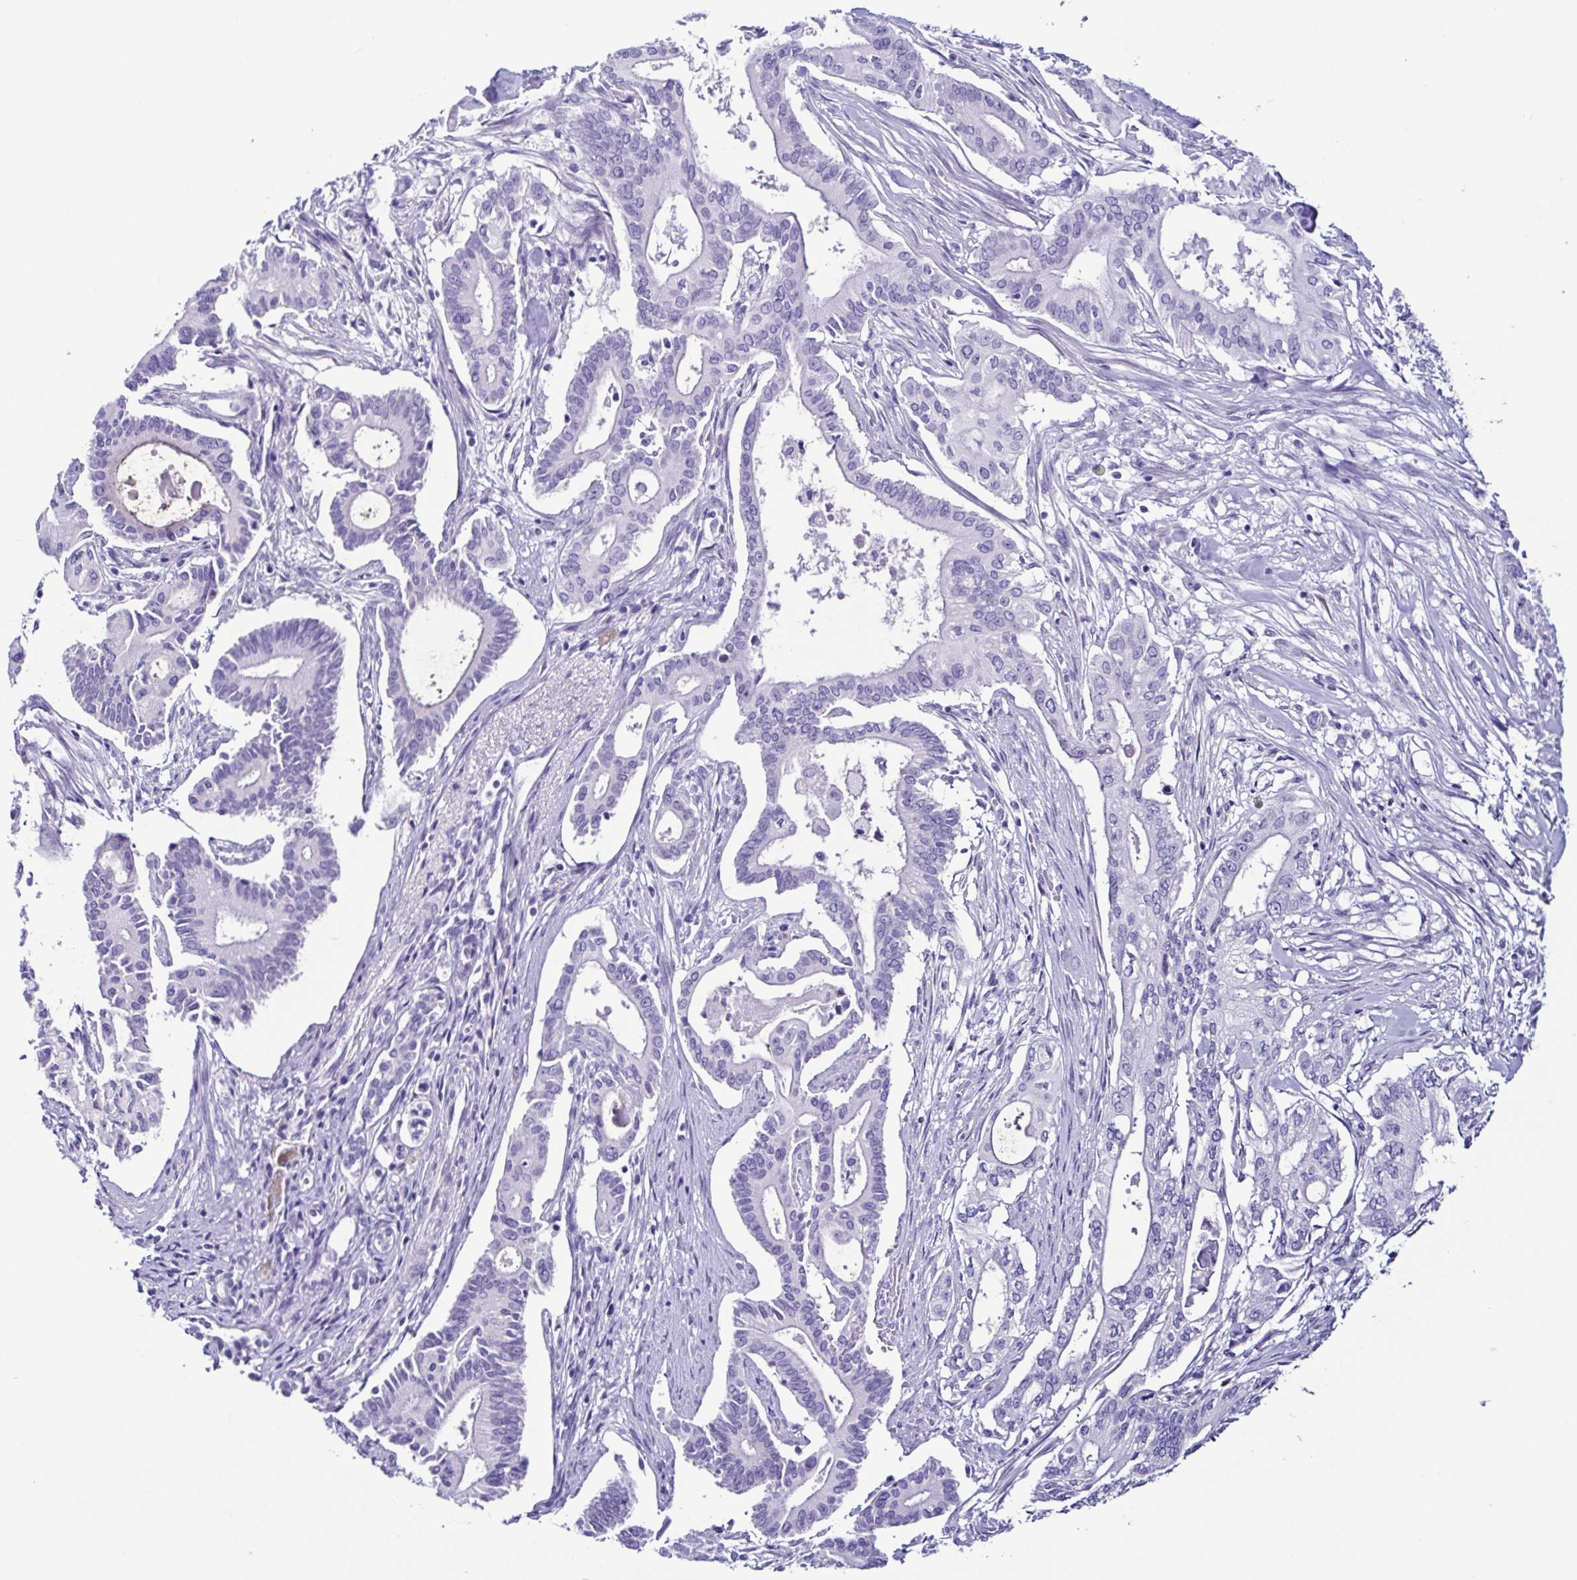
{"staining": {"intensity": "negative", "quantity": "none", "location": "none"}, "tissue": "pancreatic cancer", "cell_type": "Tumor cells", "image_type": "cancer", "snomed": [{"axis": "morphology", "description": "Adenocarcinoma, NOS"}, {"axis": "topography", "description": "Pancreas"}], "caption": "IHC photomicrograph of human adenocarcinoma (pancreatic) stained for a protein (brown), which reveals no expression in tumor cells.", "gene": "SRL", "patient": {"sex": "female", "age": 68}}